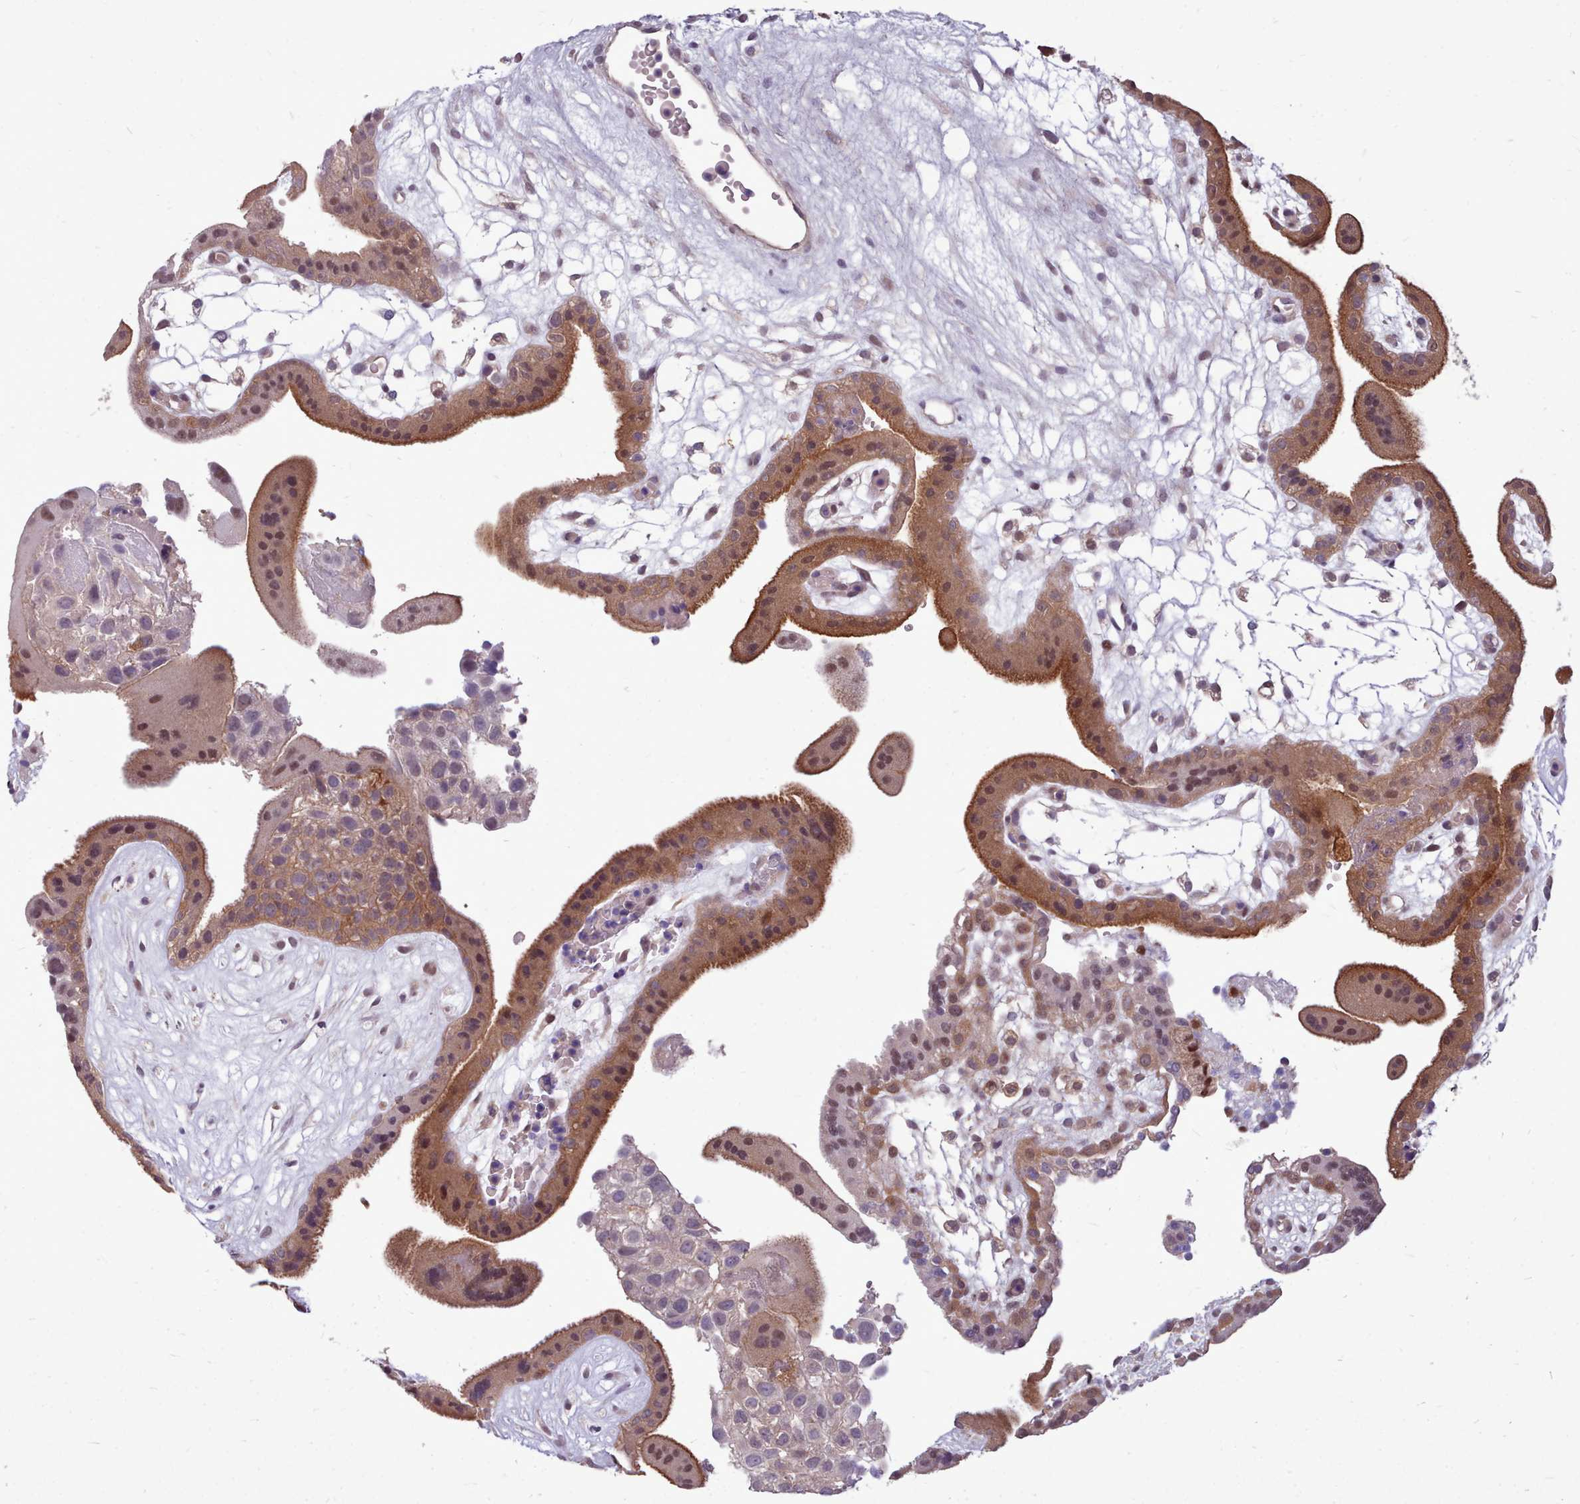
{"staining": {"intensity": "moderate", "quantity": ">75%", "location": "cytoplasmic/membranous,nuclear"}, "tissue": "placenta", "cell_type": "Decidual cells", "image_type": "normal", "snomed": [{"axis": "morphology", "description": "Normal tissue, NOS"}, {"axis": "topography", "description": "Placenta"}], "caption": "High-power microscopy captured an IHC photomicrograph of benign placenta, revealing moderate cytoplasmic/membranous,nuclear staining in approximately >75% of decidual cells. (brown staining indicates protein expression, while blue staining denotes nuclei).", "gene": "AHCY", "patient": {"sex": "female", "age": 18}}